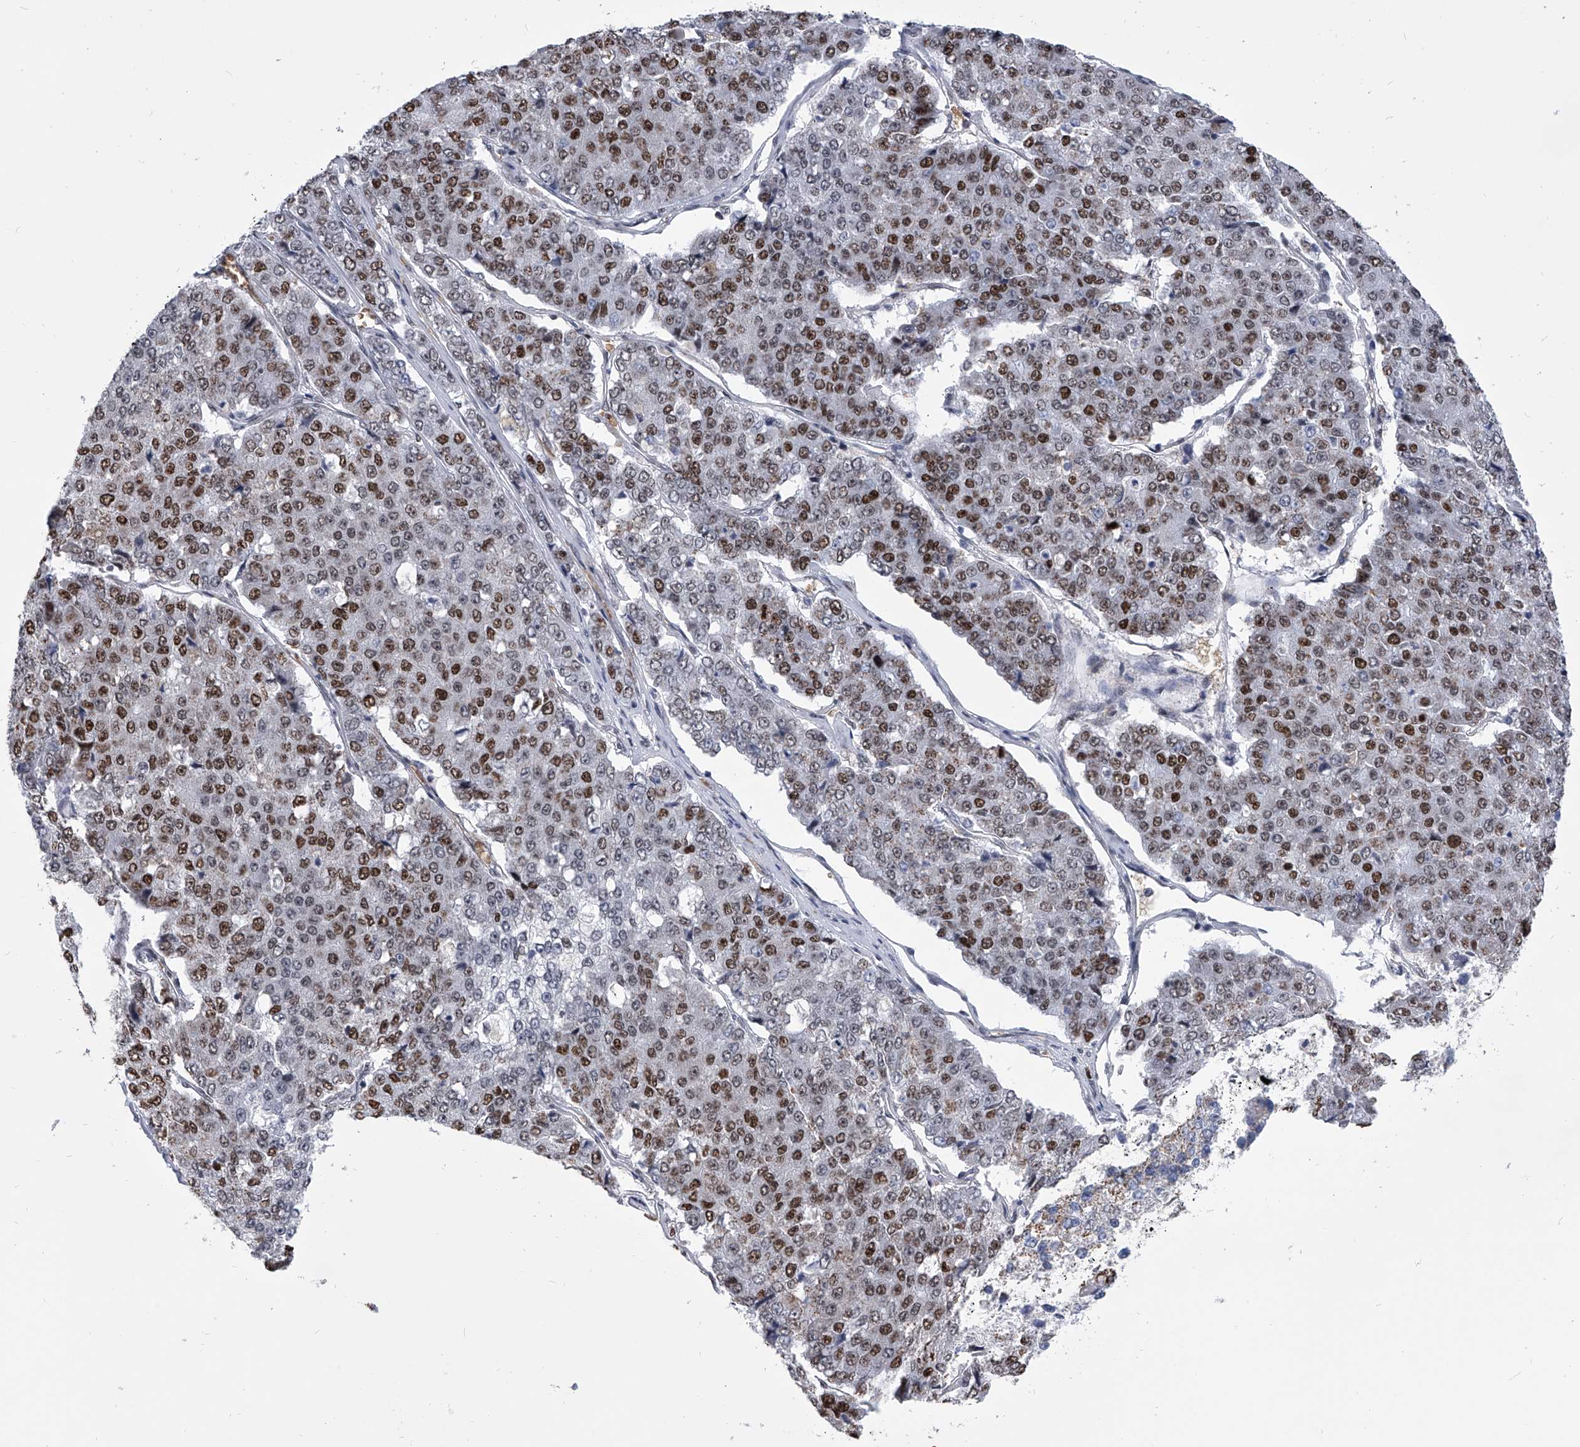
{"staining": {"intensity": "moderate", "quantity": ">75%", "location": "nuclear"}, "tissue": "pancreatic cancer", "cell_type": "Tumor cells", "image_type": "cancer", "snomed": [{"axis": "morphology", "description": "Adenocarcinoma, NOS"}, {"axis": "topography", "description": "Pancreas"}], "caption": "Immunohistochemical staining of pancreatic cancer (adenocarcinoma) exhibits moderate nuclear protein positivity in about >75% of tumor cells.", "gene": "SIM2", "patient": {"sex": "male", "age": 50}}